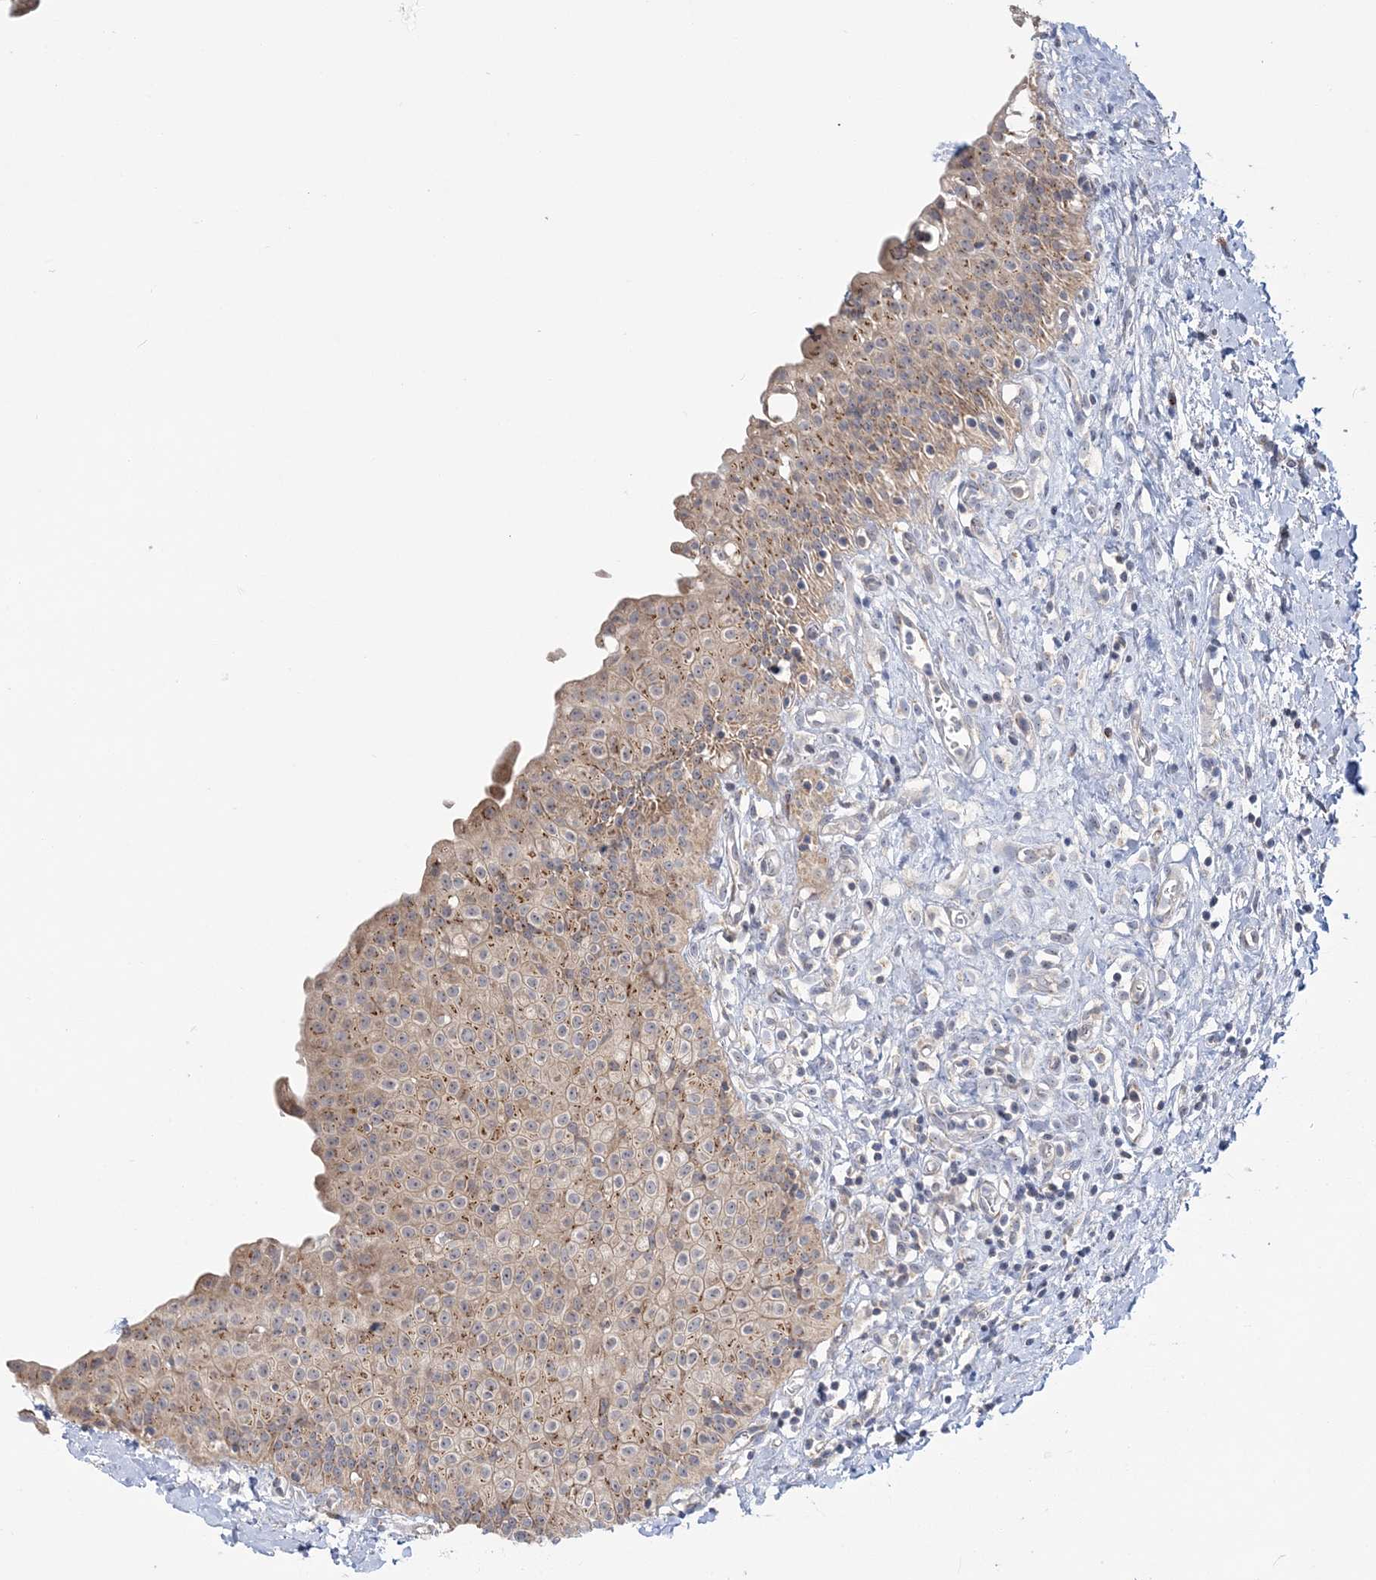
{"staining": {"intensity": "moderate", "quantity": ">75%", "location": "cytoplasmic/membranous"}, "tissue": "urinary bladder", "cell_type": "Urothelial cells", "image_type": "normal", "snomed": [{"axis": "morphology", "description": "Normal tissue, NOS"}, {"axis": "topography", "description": "Urinary bladder"}], "caption": "Human urinary bladder stained for a protein (brown) exhibits moderate cytoplasmic/membranous positive staining in about >75% of urothelial cells.", "gene": "MMADHC", "patient": {"sex": "male", "age": 51}}